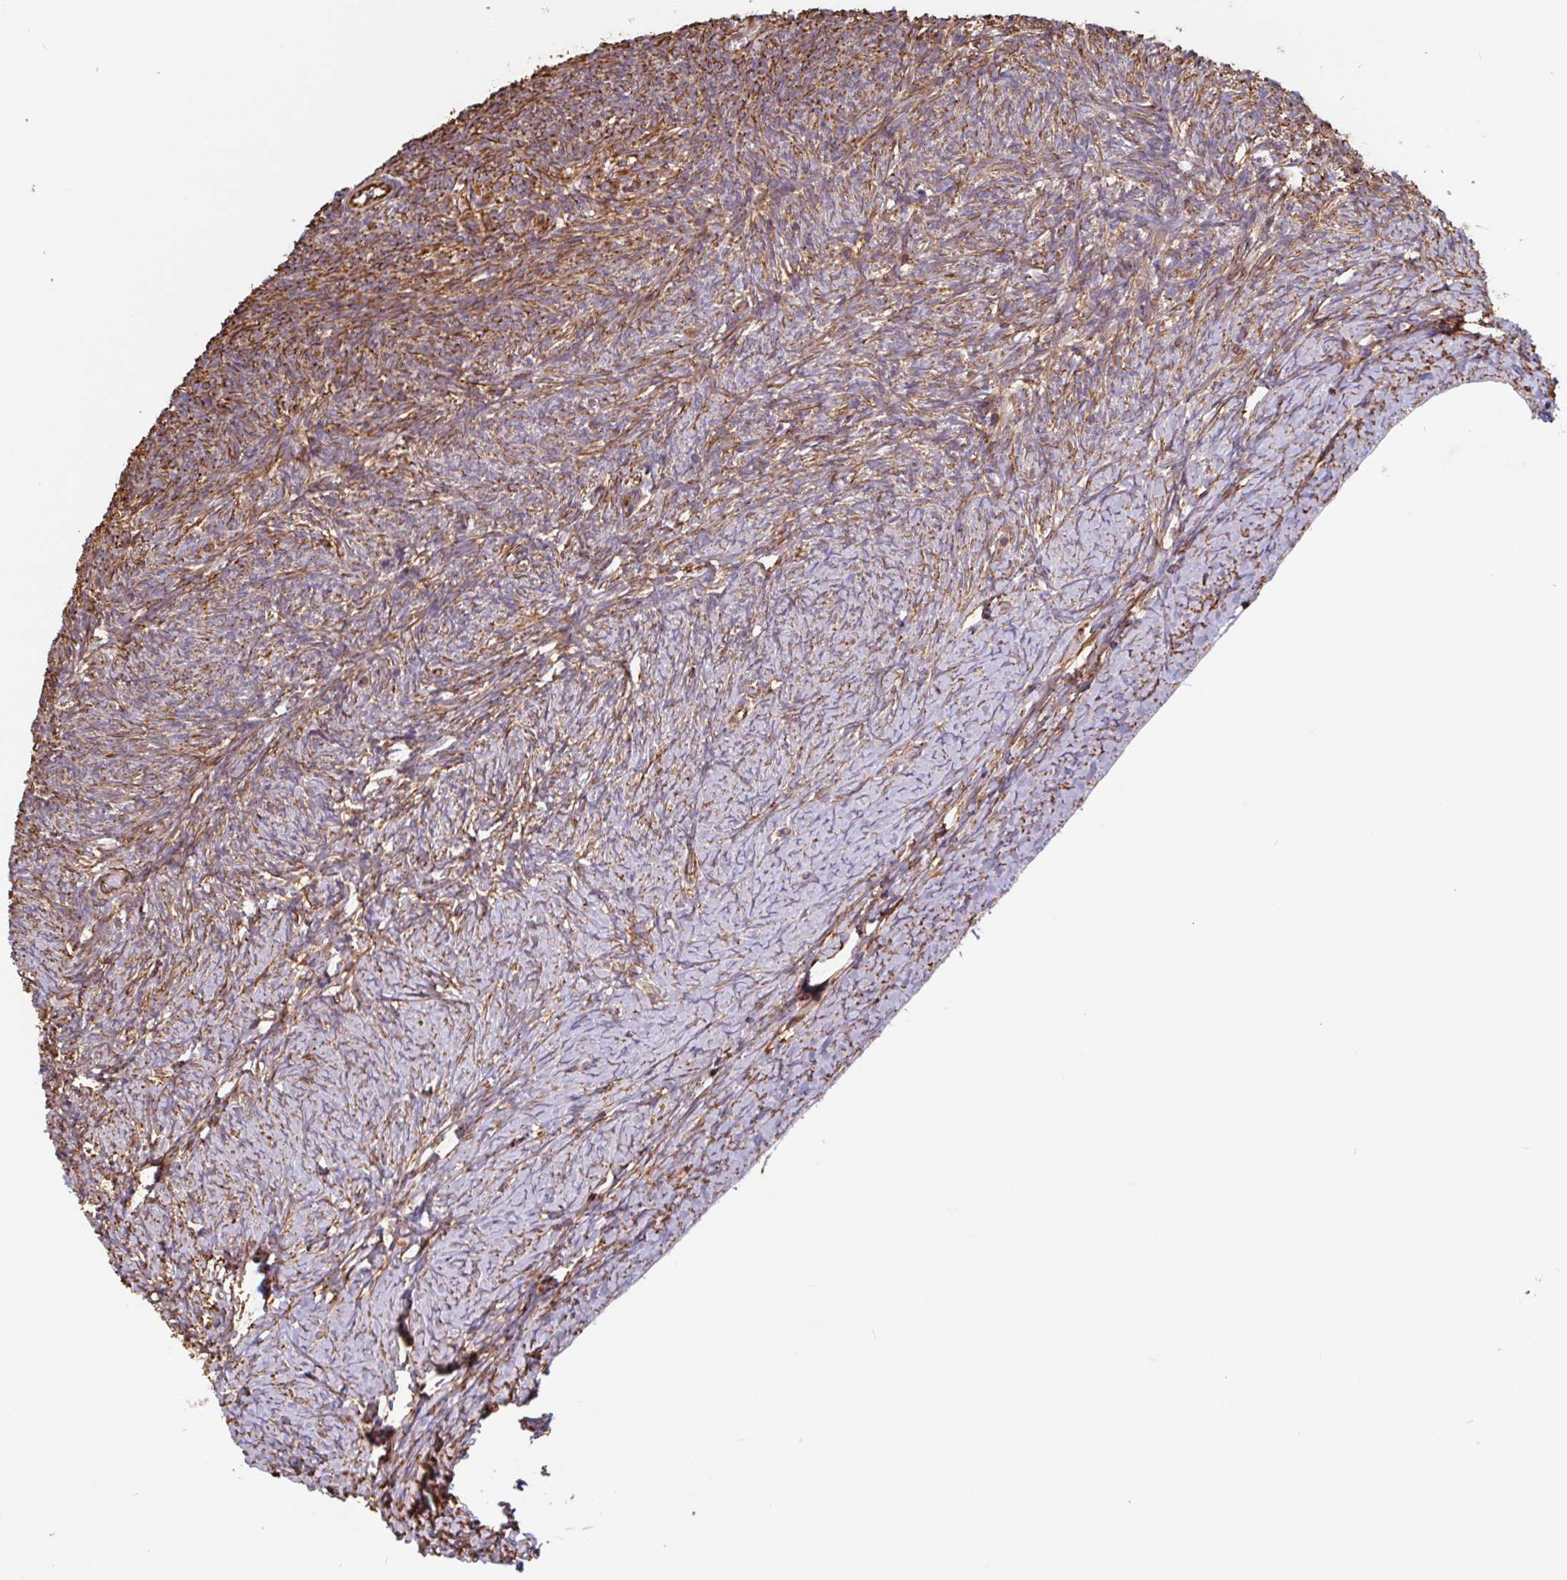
{"staining": {"intensity": "moderate", "quantity": "25%-75%", "location": "cytoplasmic/membranous"}, "tissue": "ovary", "cell_type": "Follicle cells", "image_type": "normal", "snomed": [{"axis": "morphology", "description": "Normal tissue, NOS"}, {"axis": "topography", "description": "Ovary"}], "caption": "Immunohistochemistry (IHC) of normal ovary exhibits medium levels of moderate cytoplasmic/membranous expression in about 25%-75% of follicle cells.", "gene": "PPFIA1", "patient": {"sex": "female", "age": 39}}